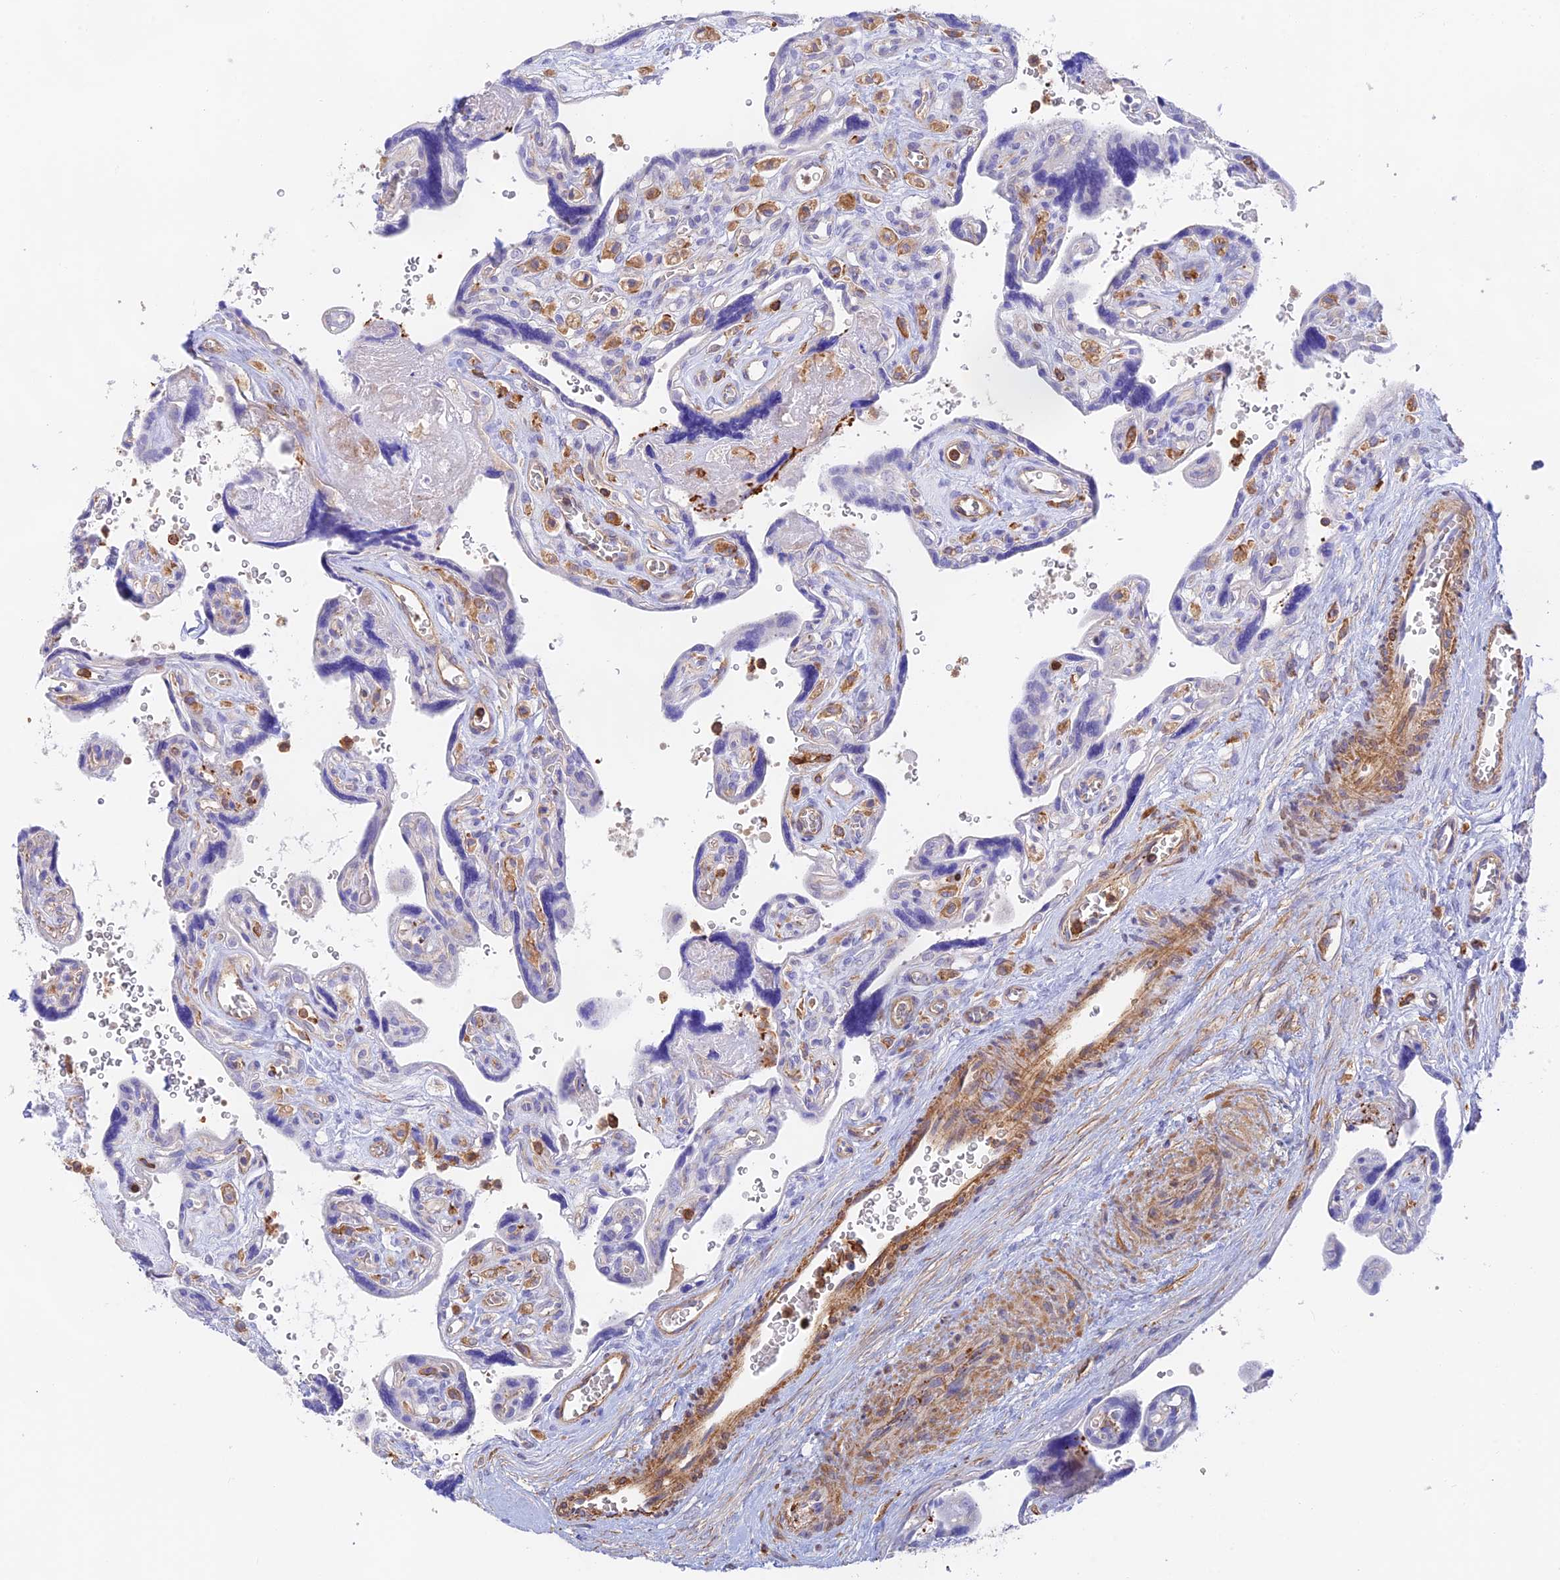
{"staining": {"intensity": "negative", "quantity": "none", "location": "none"}, "tissue": "placenta", "cell_type": "Decidual cells", "image_type": "normal", "snomed": [{"axis": "morphology", "description": "Normal tissue, NOS"}, {"axis": "topography", "description": "Placenta"}], "caption": "Placenta stained for a protein using immunohistochemistry (IHC) demonstrates no positivity decidual cells.", "gene": "DENND1C", "patient": {"sex": "female", "age": 39}}